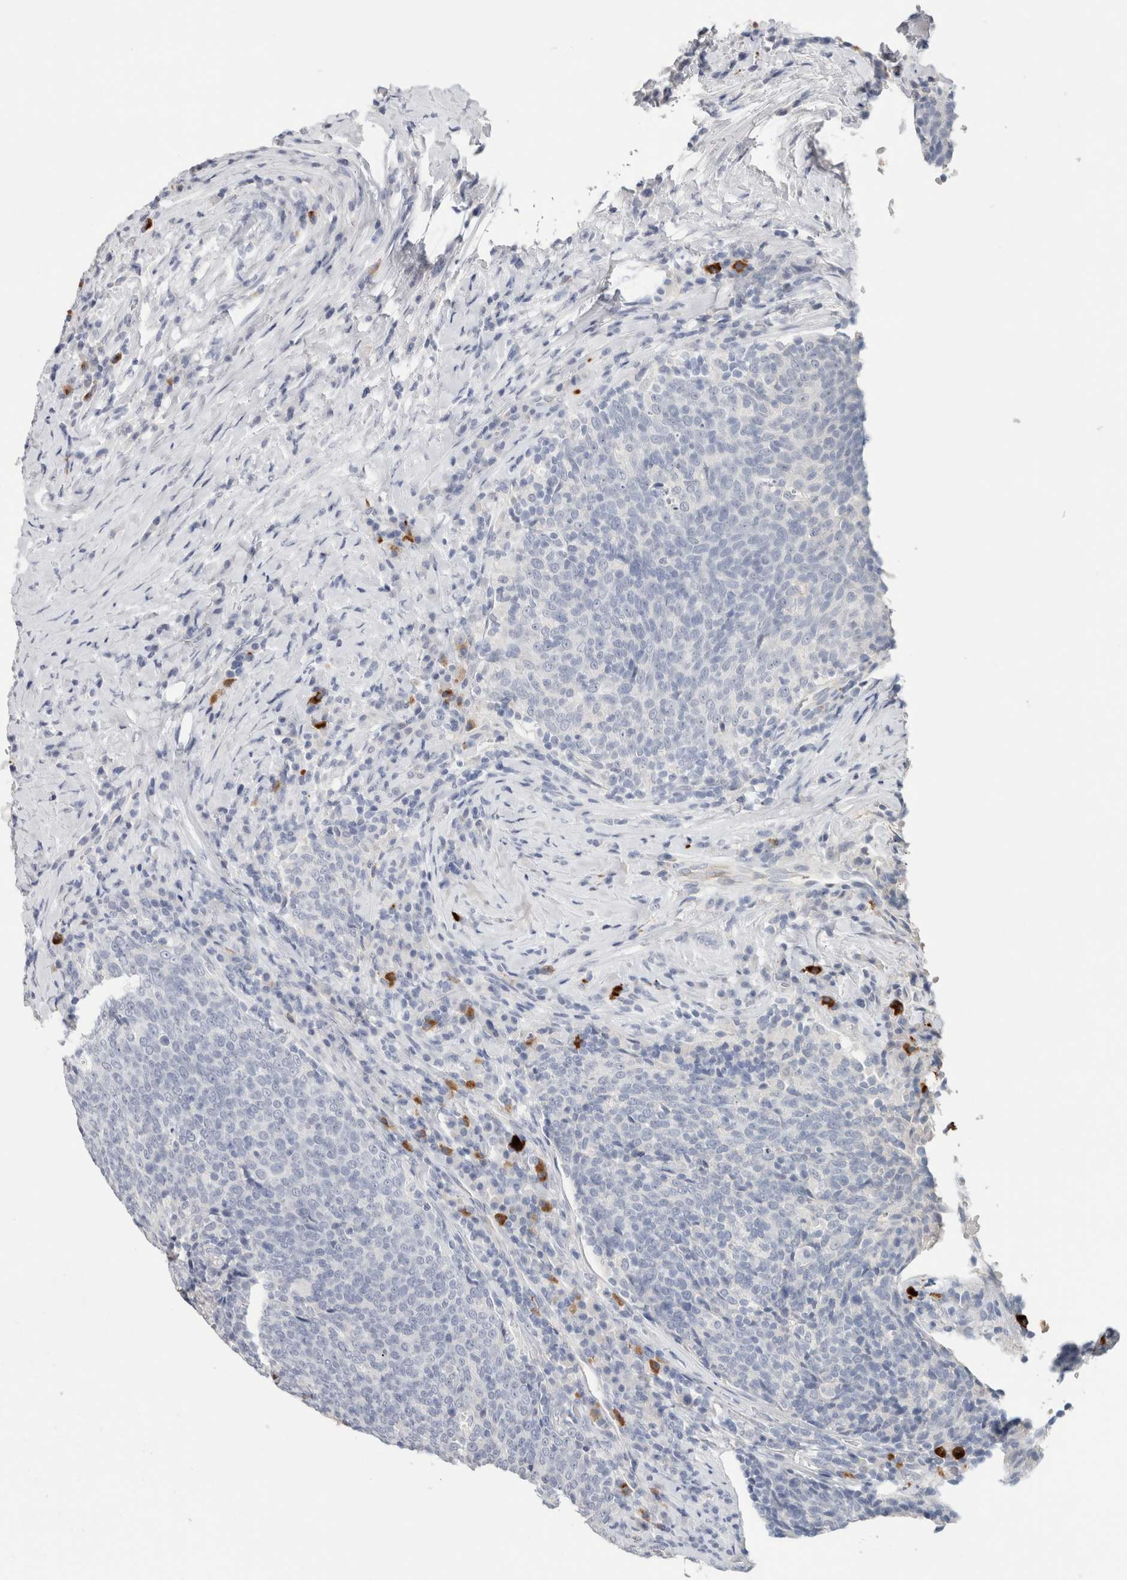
{"staining": {"intensity": "negative", "quantity": "none", "location": "none"}, "tissue": "head and neck cancer", "cell_type": "Tumor cells", "image_type": "cancer", "snomed": [{"axis": "morphology", "description": "Squamous cell carcinoma, NOS"}, {"axis": "morphology", "description": "Squamous cell carcinoma, metastatic, NOS"}, {"axis": "topography", "description": "Lymph node"}, {"axis": "topography", "description": "Head-Neck"}], "caption": "IHC of metastatic squamous cell carcinoma (head and neck) shows no positivity in tumor cells.", "gene": "IL6", "patient": {"sex": "male", "age": 62}}